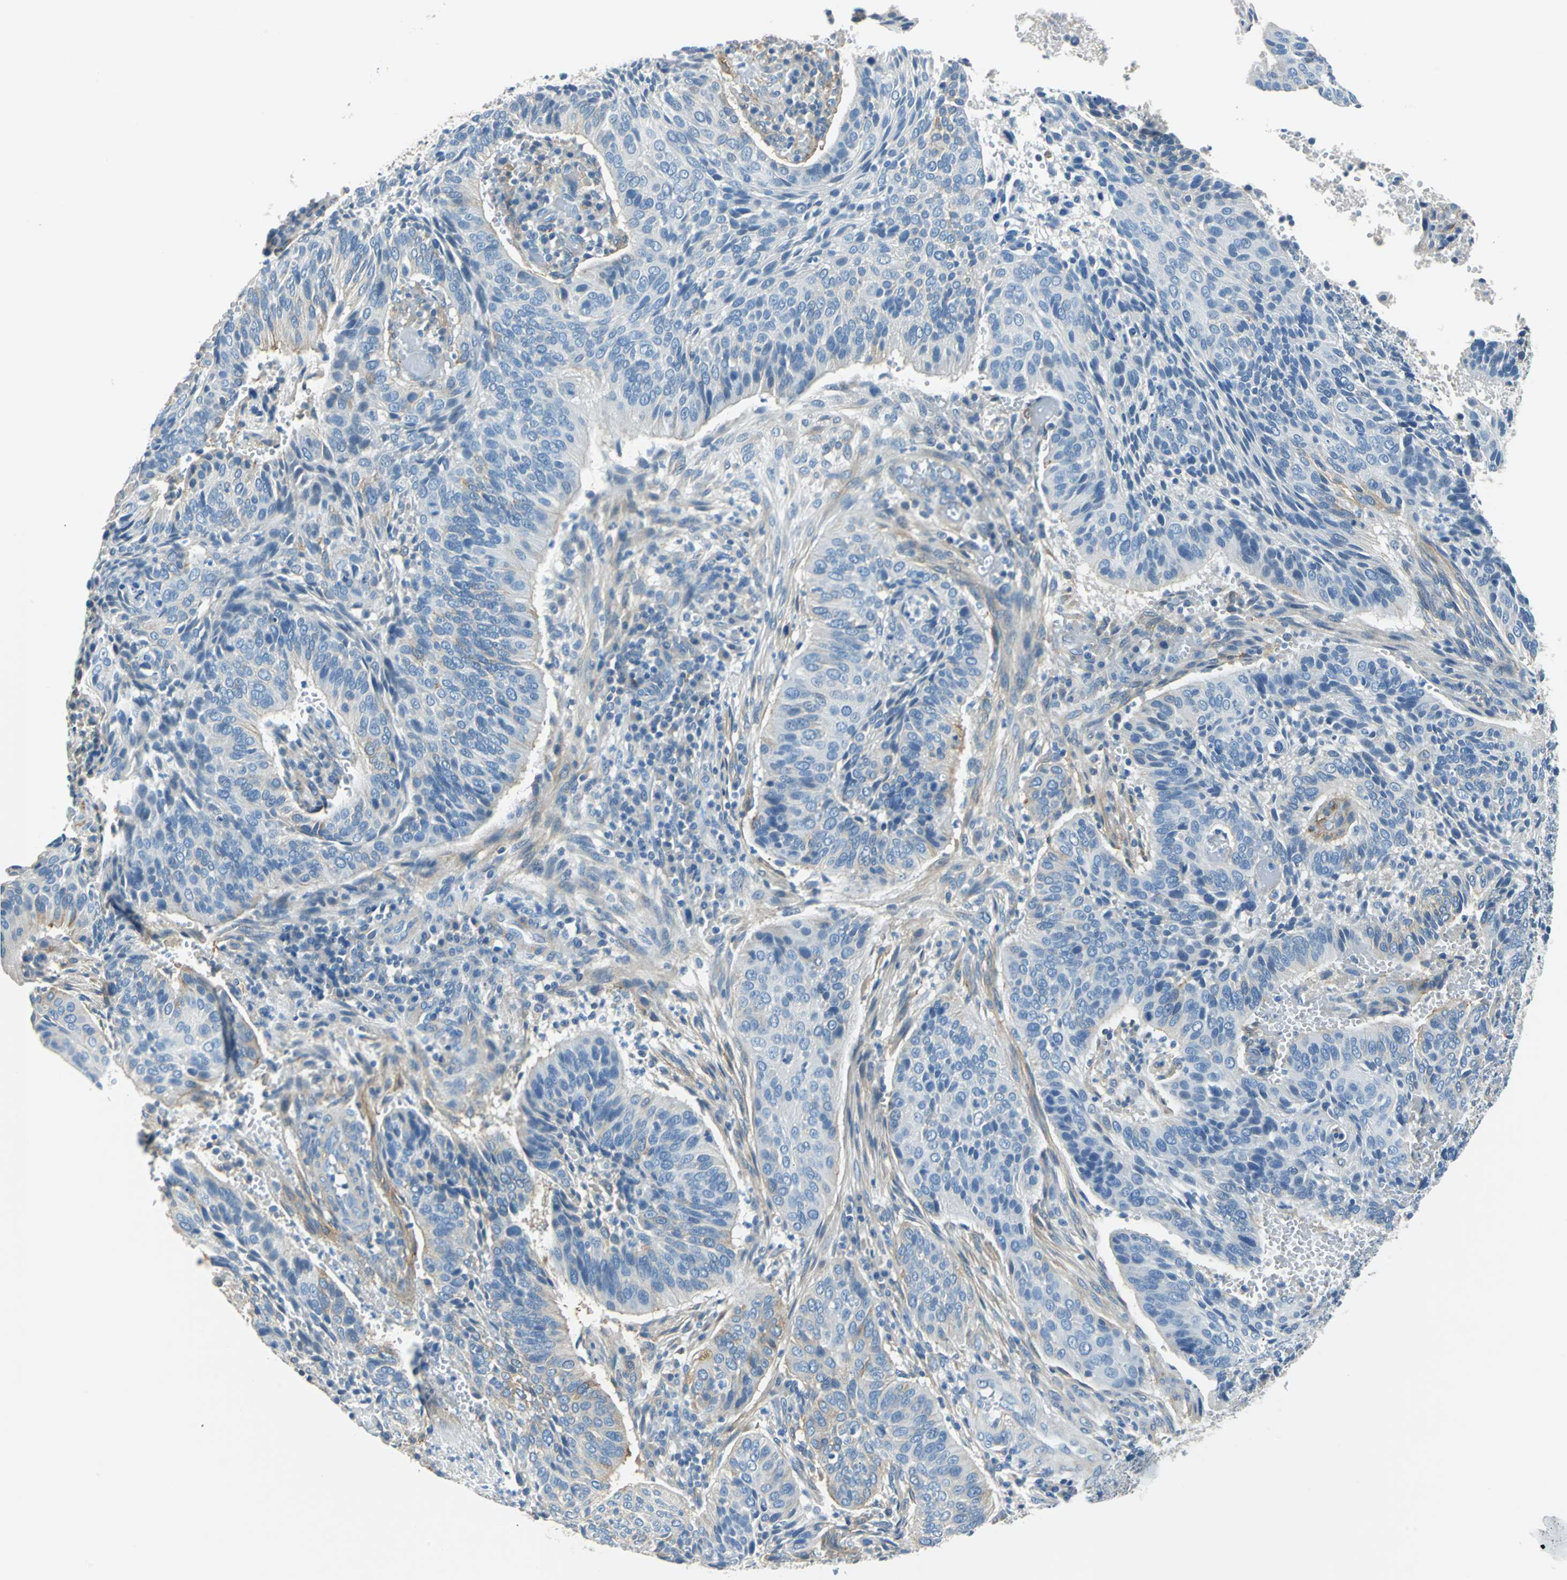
{"staining": {"intensity": "moderate", "quantity": "<25%", "location": "cytoplasmic/membranous"}, "tissue": "cervical cancer", "cell_type": "Tumor cells", "image_type": "cancer", "snomed": [{"axis": "morphology", "description": "Squamous cell carcinoma, NOS"}, {"axis": "topography", "description": "Cervix"}], "caption": "The micrograph exhibits immunohistochemical staining of squamous cell carcinoma (cervical). There is moderate cytoplasmic/membranous staining is identified in approximately <25% of tumor cells.", "gene": "AKAP12", "patient": {"sex": "female", "age": 39}}